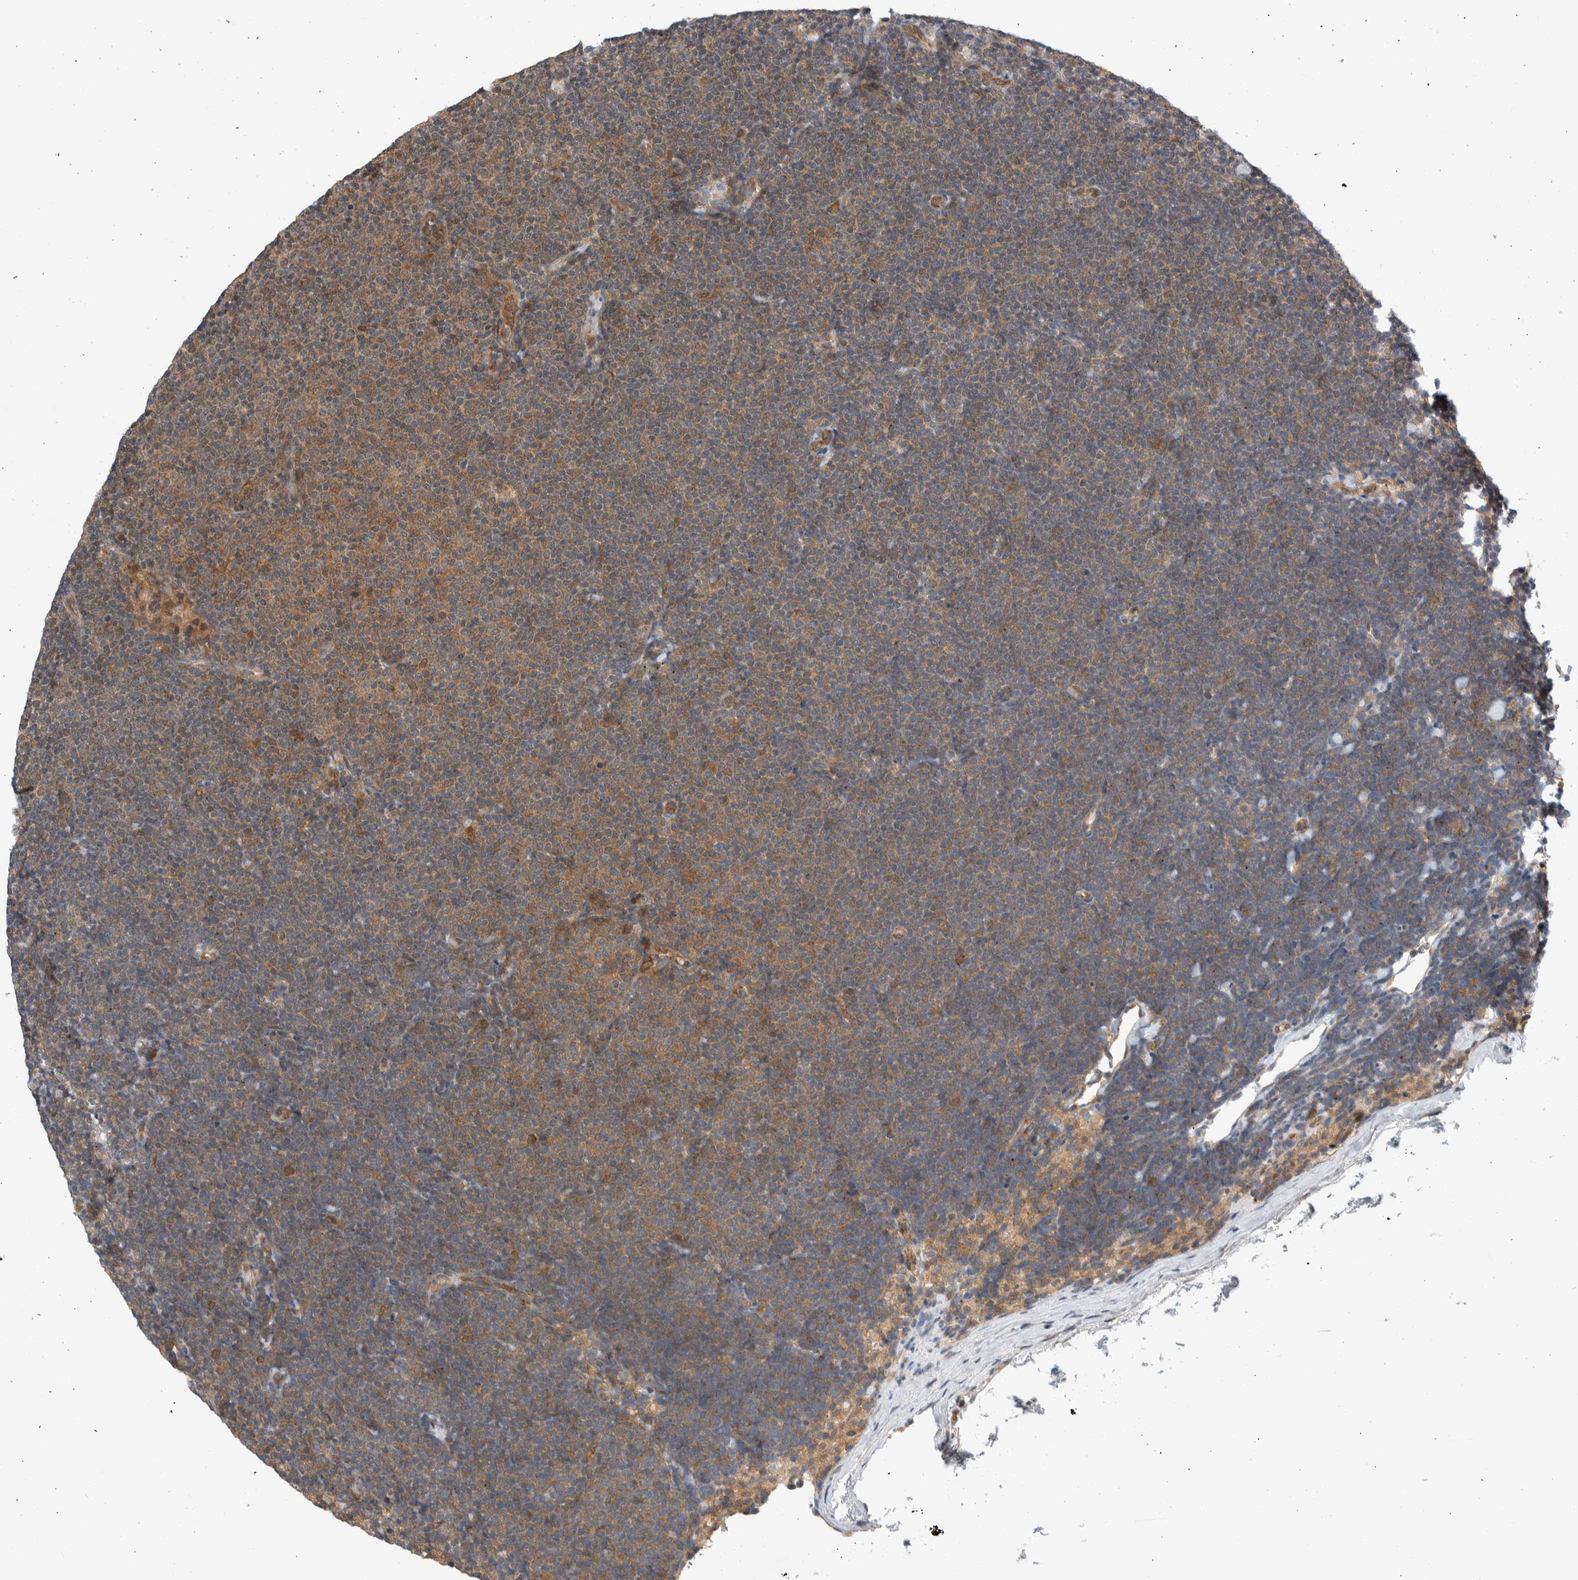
{"staining": {"intensity": "moderate", "quantity": "25%-75%", "location": "cytoplasmic/membranous"}, "tissue": "lymphoma", "cell_type": "Tumor cells", "image_type": "cancer", "snomed": [{"axis": "morphology", "description": "Malignant lymphoma, non-Hodgkin's type, Low grade"}, {"axis": "topography", "description": "Lymph node"}], "caption": "Immunohistochemical staining of human lymphoma exhibits medium levels of moderate cytoplasmic/membranous protein staining in about 25%-75% of tumor cells.", "gene": "CCDC43", "patient": {"sex": "female", "age": 53}}